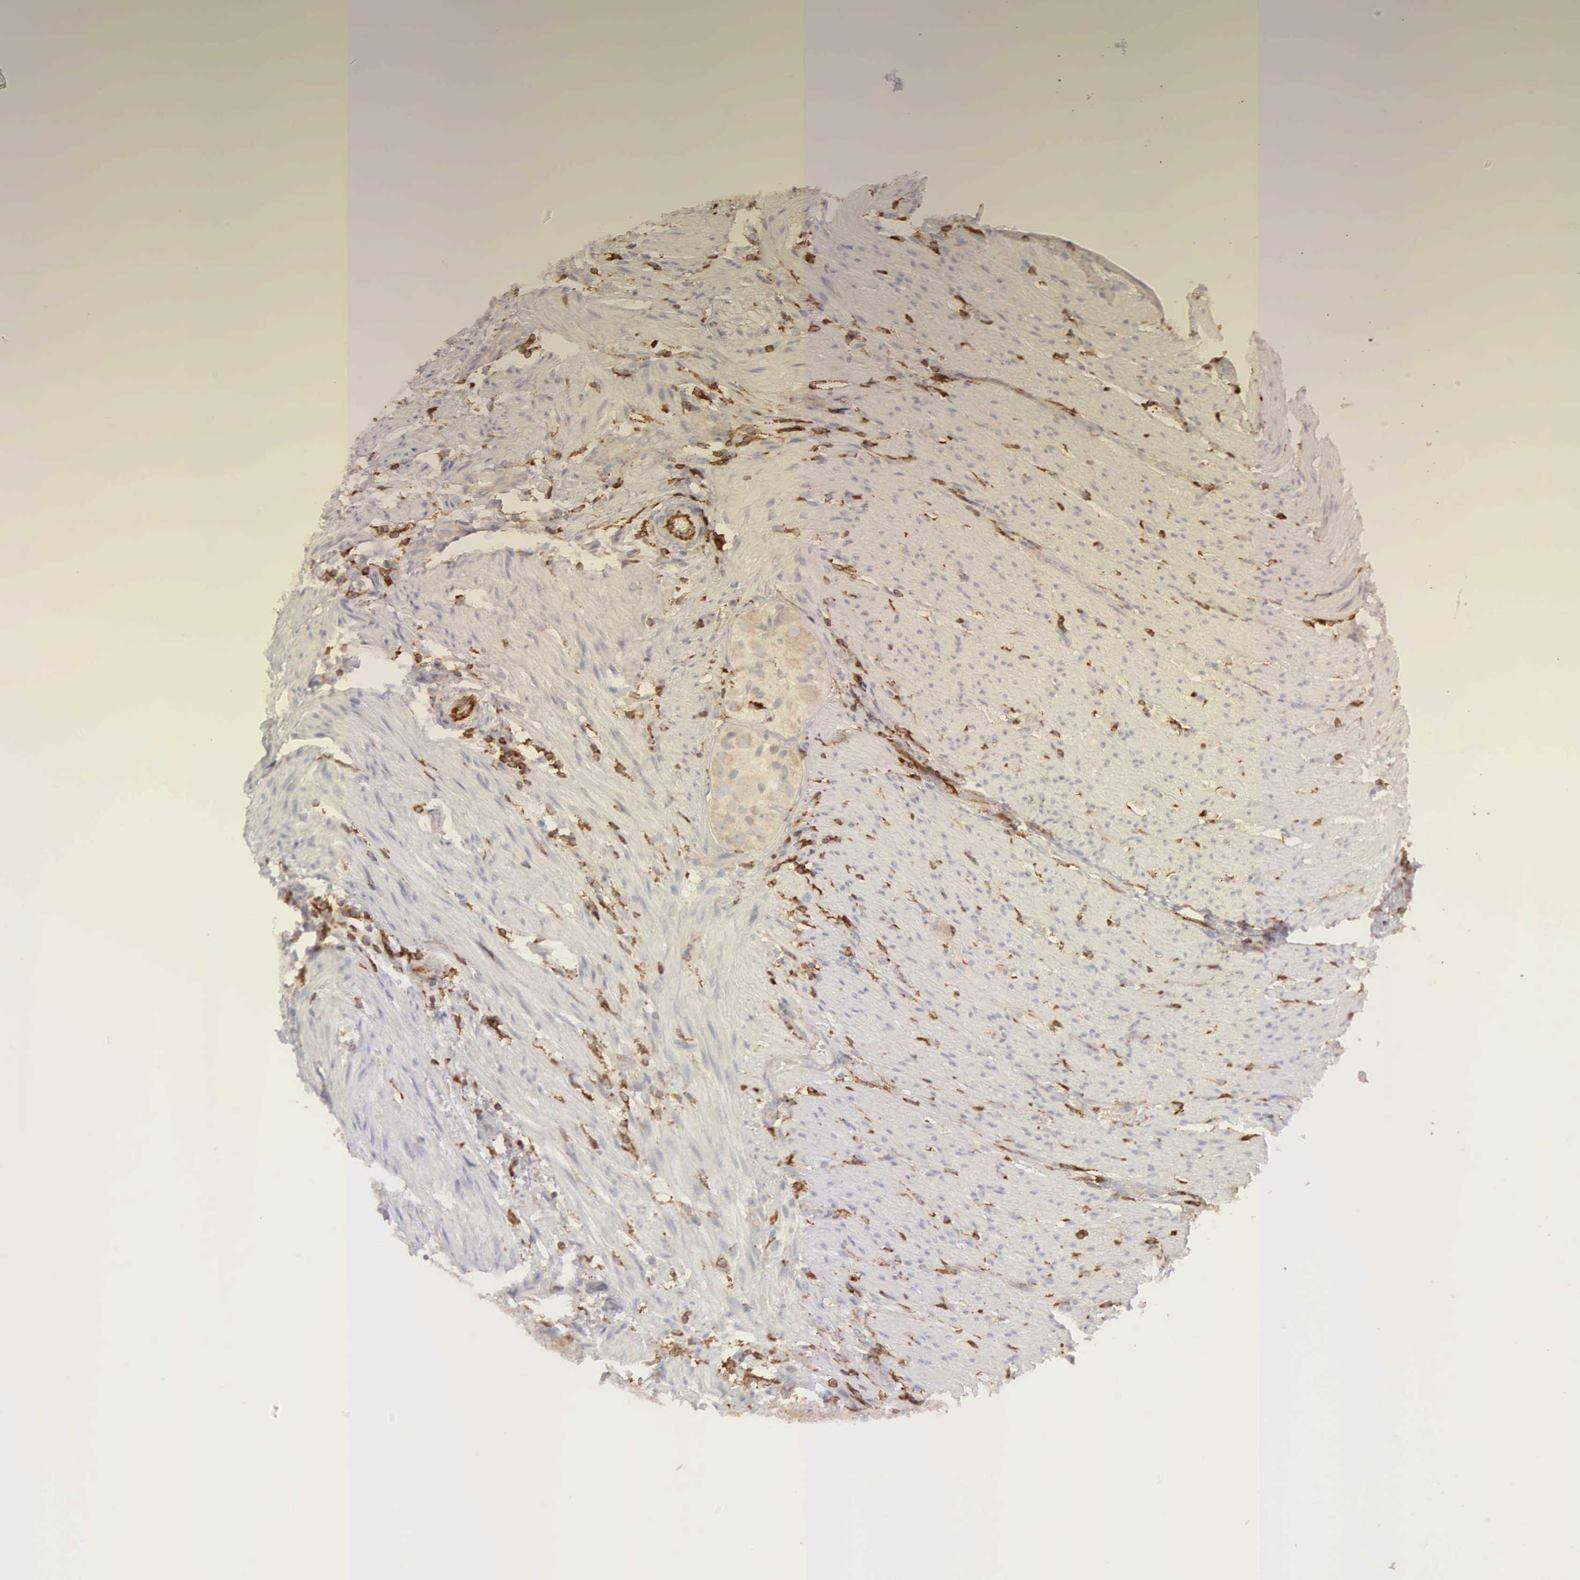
{"staining": {"intensity": "weak", "quantity": "25%-75%", "location": "cytoplasmic/membranous"}, "tissue": "colorectal cancer", "cell_type": "Tumor cells", "image_type": "cancer", "snomed": [{"axis": "morphology", "description": "Adenocarcinoma, NOS"}, {"axis": "topography", "description": "Colon"}], "caption": "This is an image of immunohistochemistry staining of colorectal cancer, which shows weak expression in the cytoplasmic/membranous of tumor cells.", "gene": "ARHGAP4", "patient": {"sex": "female", "age": 46}}